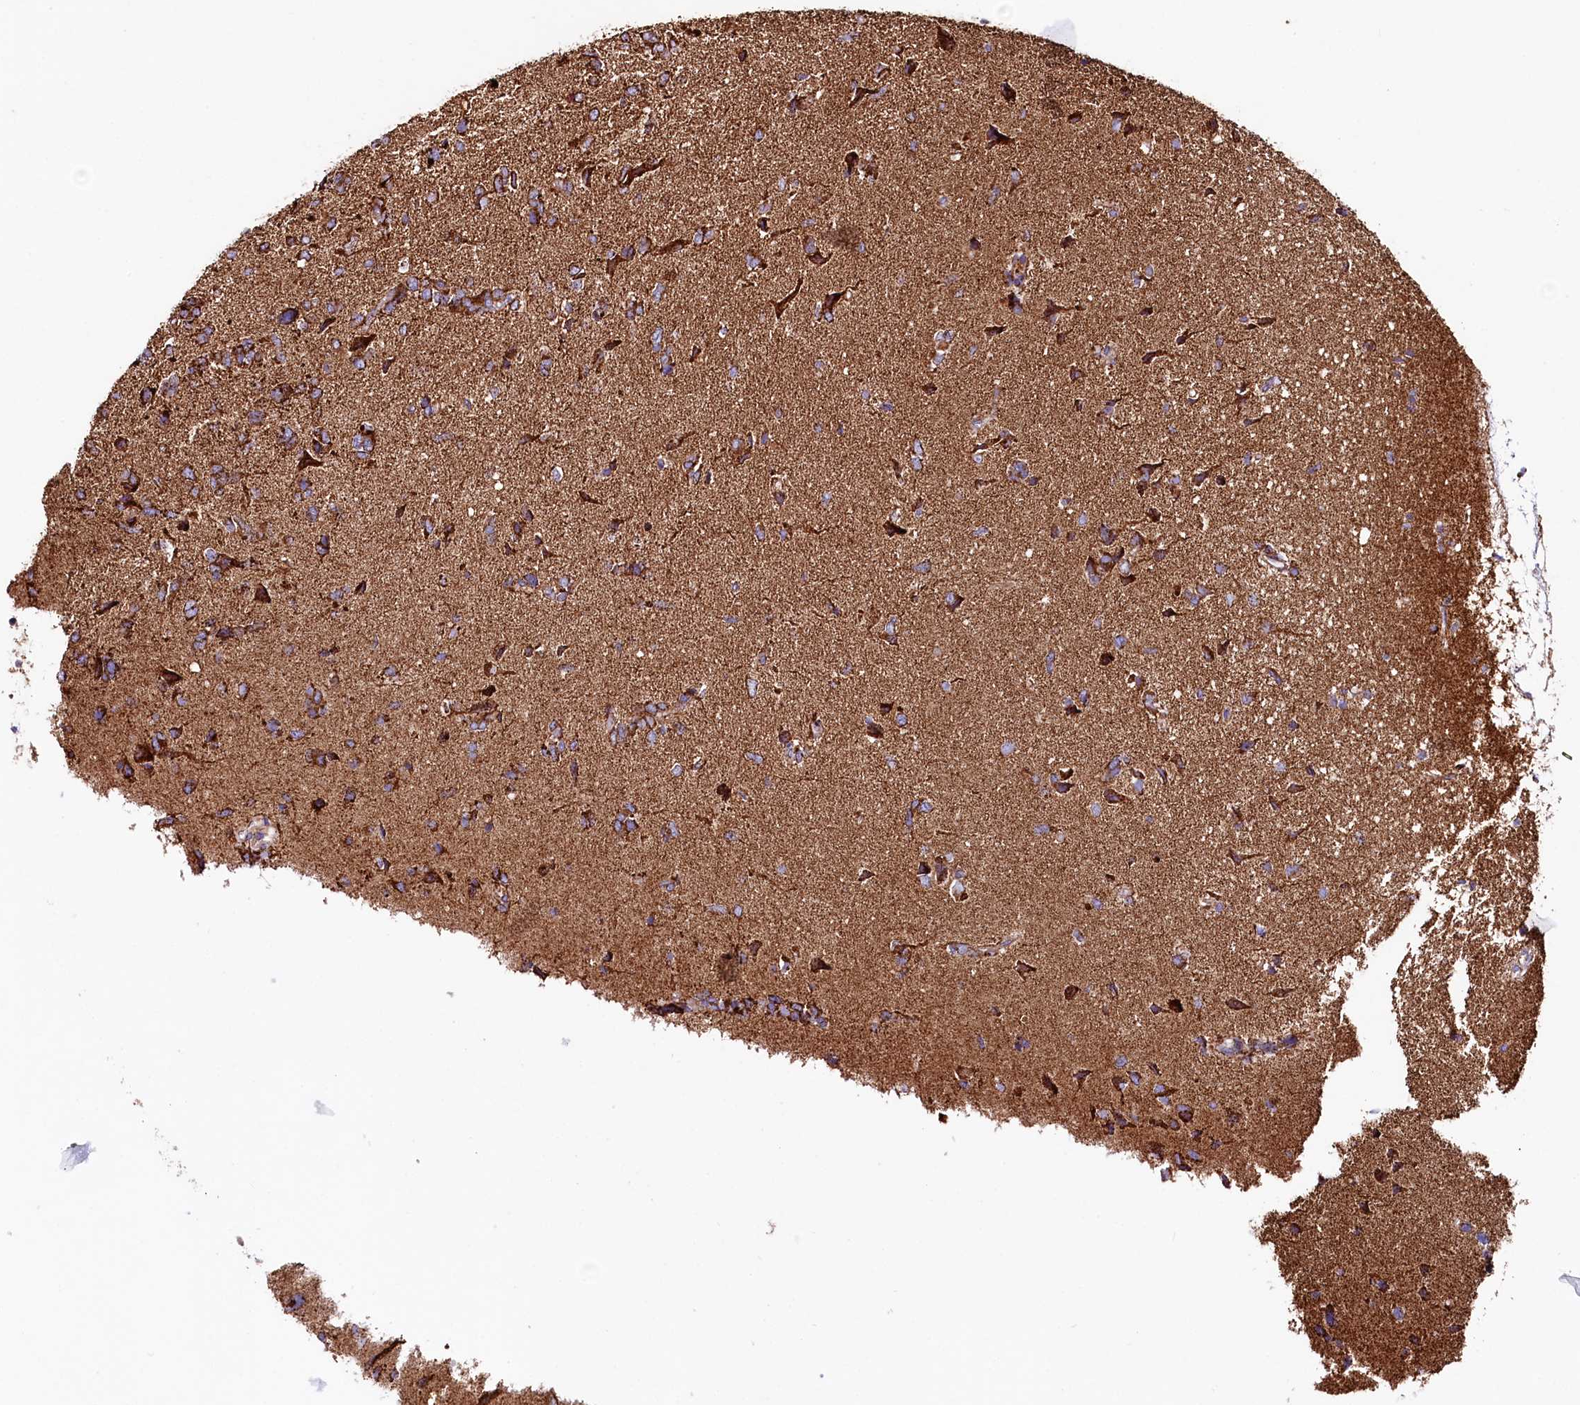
{"staining": {"intensity": "moderate", "quantity": ">75%", "location": "cytoplasmic/membranous"}, "tissue": "glioma", "cell_type": "Tumor cells", "image_type": "cancer", "snomed": [{"axis": "morphology", "description": "Glioma, malignant, High grade"}, {"axis": "topography", "description": "Brain"}], "caption": "Protein expression analysis of malignant high-grade glioma exhibits moderate cytoplasmic/membranous staining in approximately >75% of tumor cells. The staining is performed using DAB (3,3'-diaminobenzidine) brown chromogen to label protein expression. The nuclei are counter-stained blue using hematoxylin.", "gene": "APLP2", "patient": {"sex": "female", "age": 59}}